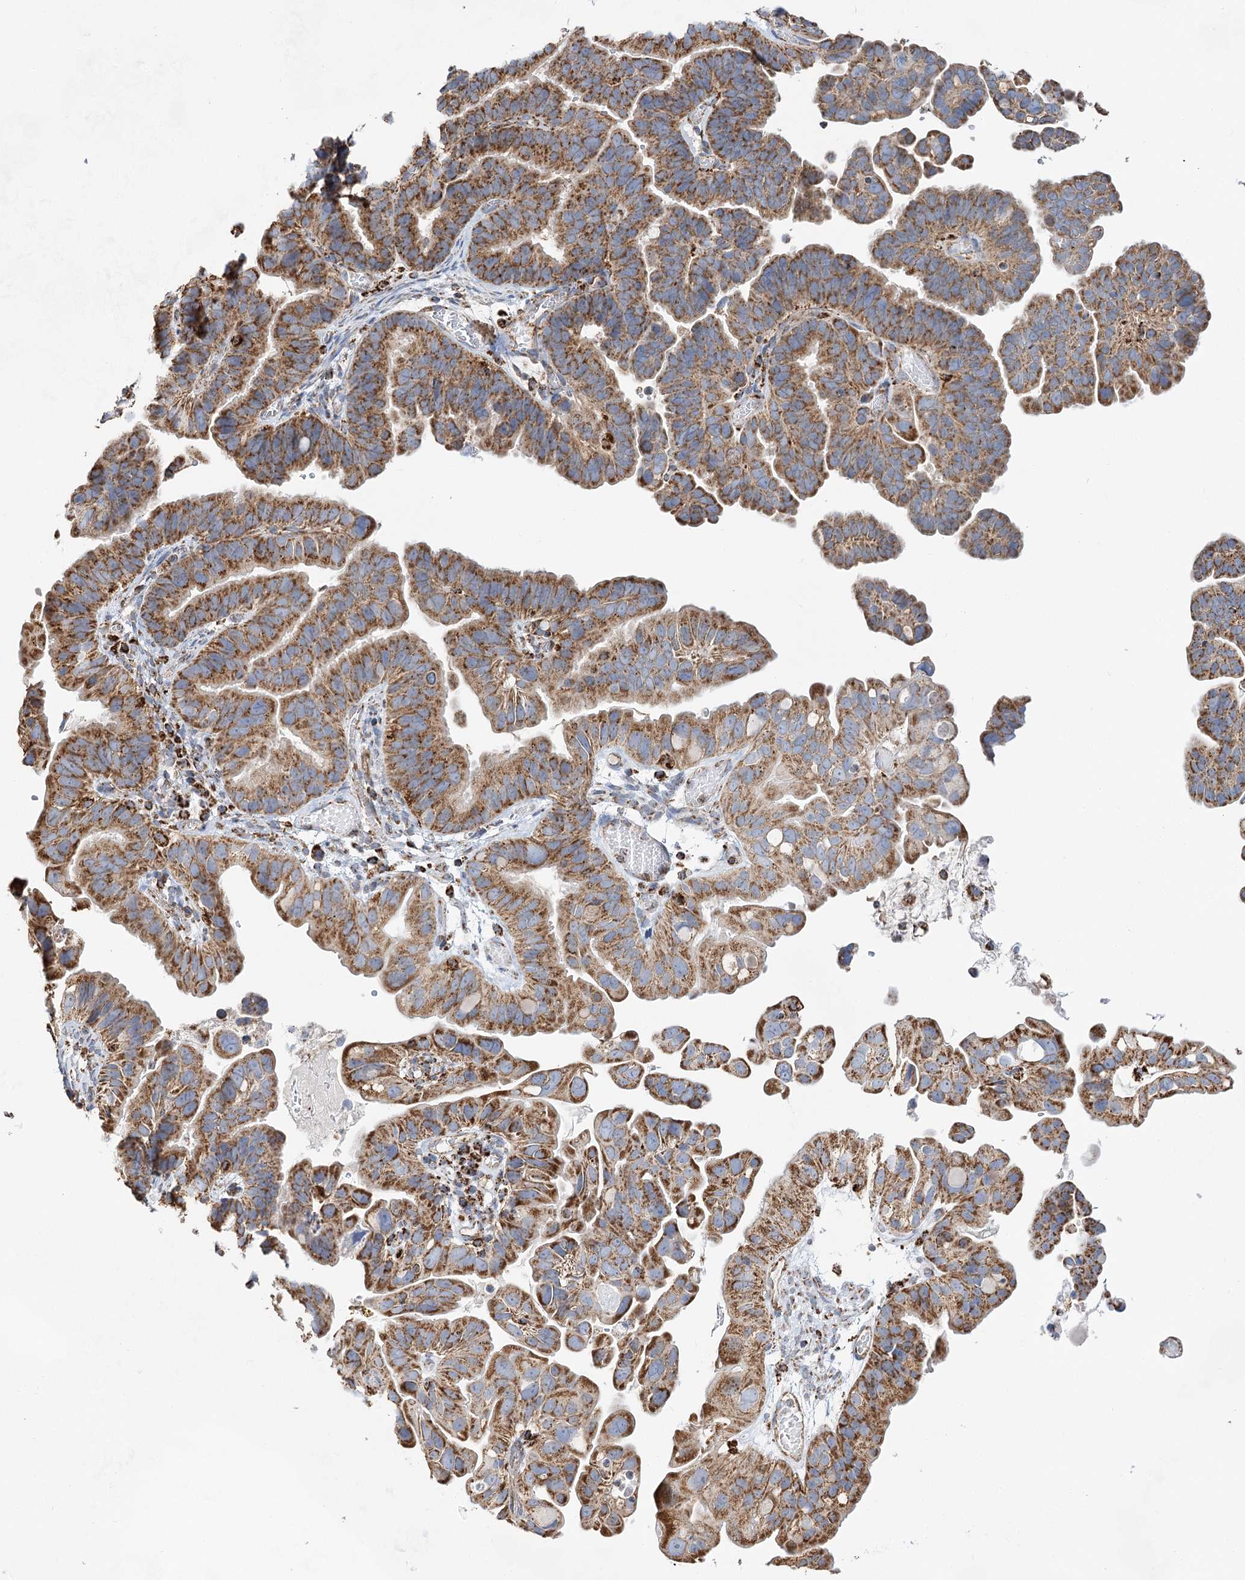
{"staining": {"intensity": "strong", "quantity": ">75%", "location": "cytoplasmic/membranous"}, "tissue": "ovarian cancer", "cell_type": "Tumor cells", "image_type": "cancer", "snomed": [{"axis": "morphology", "description": "Cystadenocarcinoma, serous, NOS"}, {"axis": "topography", "description": "Ovary"}], "caption": "The micrograph shows immunohistochemical staining of ovarian cancer (serous cystadenocarcinoma). There is strong cytoplasmic/membranous positivity is identified in approximately >75% of tumor cells.", "gene": "NADK2", "patient": {"sex": "female", "age": 56}}